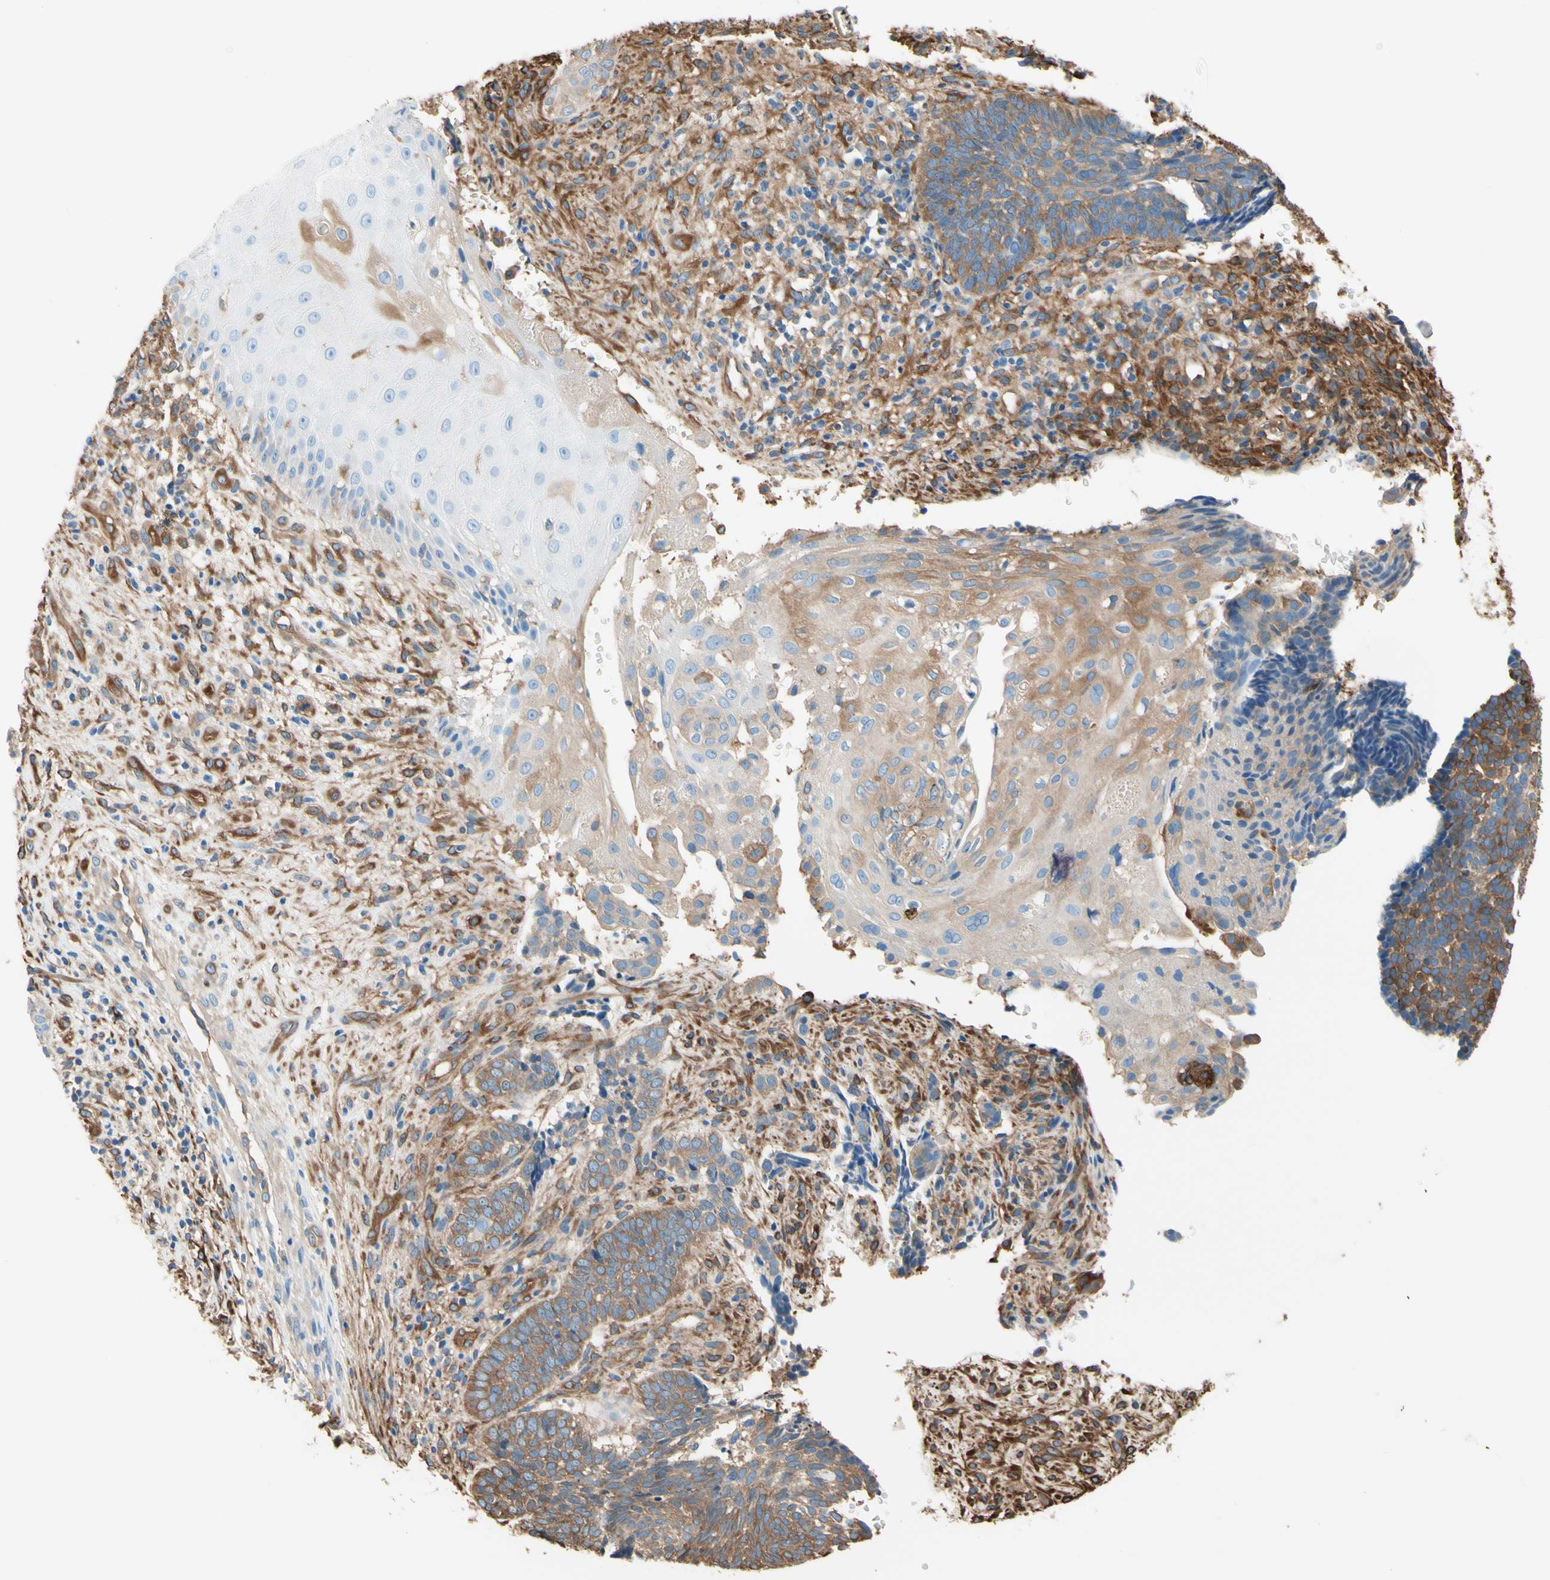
{"staining": {"intensity": "moderate", "quantity": ">75%", "location": "cytoplasmic/membranous"}, "tissue": "skin cancer", "cell_type": "Tumor cells", "image_type": "cancer", "snomed": [{"axis": "morphology", "description": "Basal cell carcinoma"}, {"axis": "topography", "description": "Skin"}], "caption": "Immunohistochemistry image of skin basal cell carcinoma stained for a protein (brown), which displays medium levels of moderate cytoplasmic/membranous staining in approximately >75% of tumor cells.", "gene": "DPYSL3", "patient": {"sex": "male", "age": 84}}